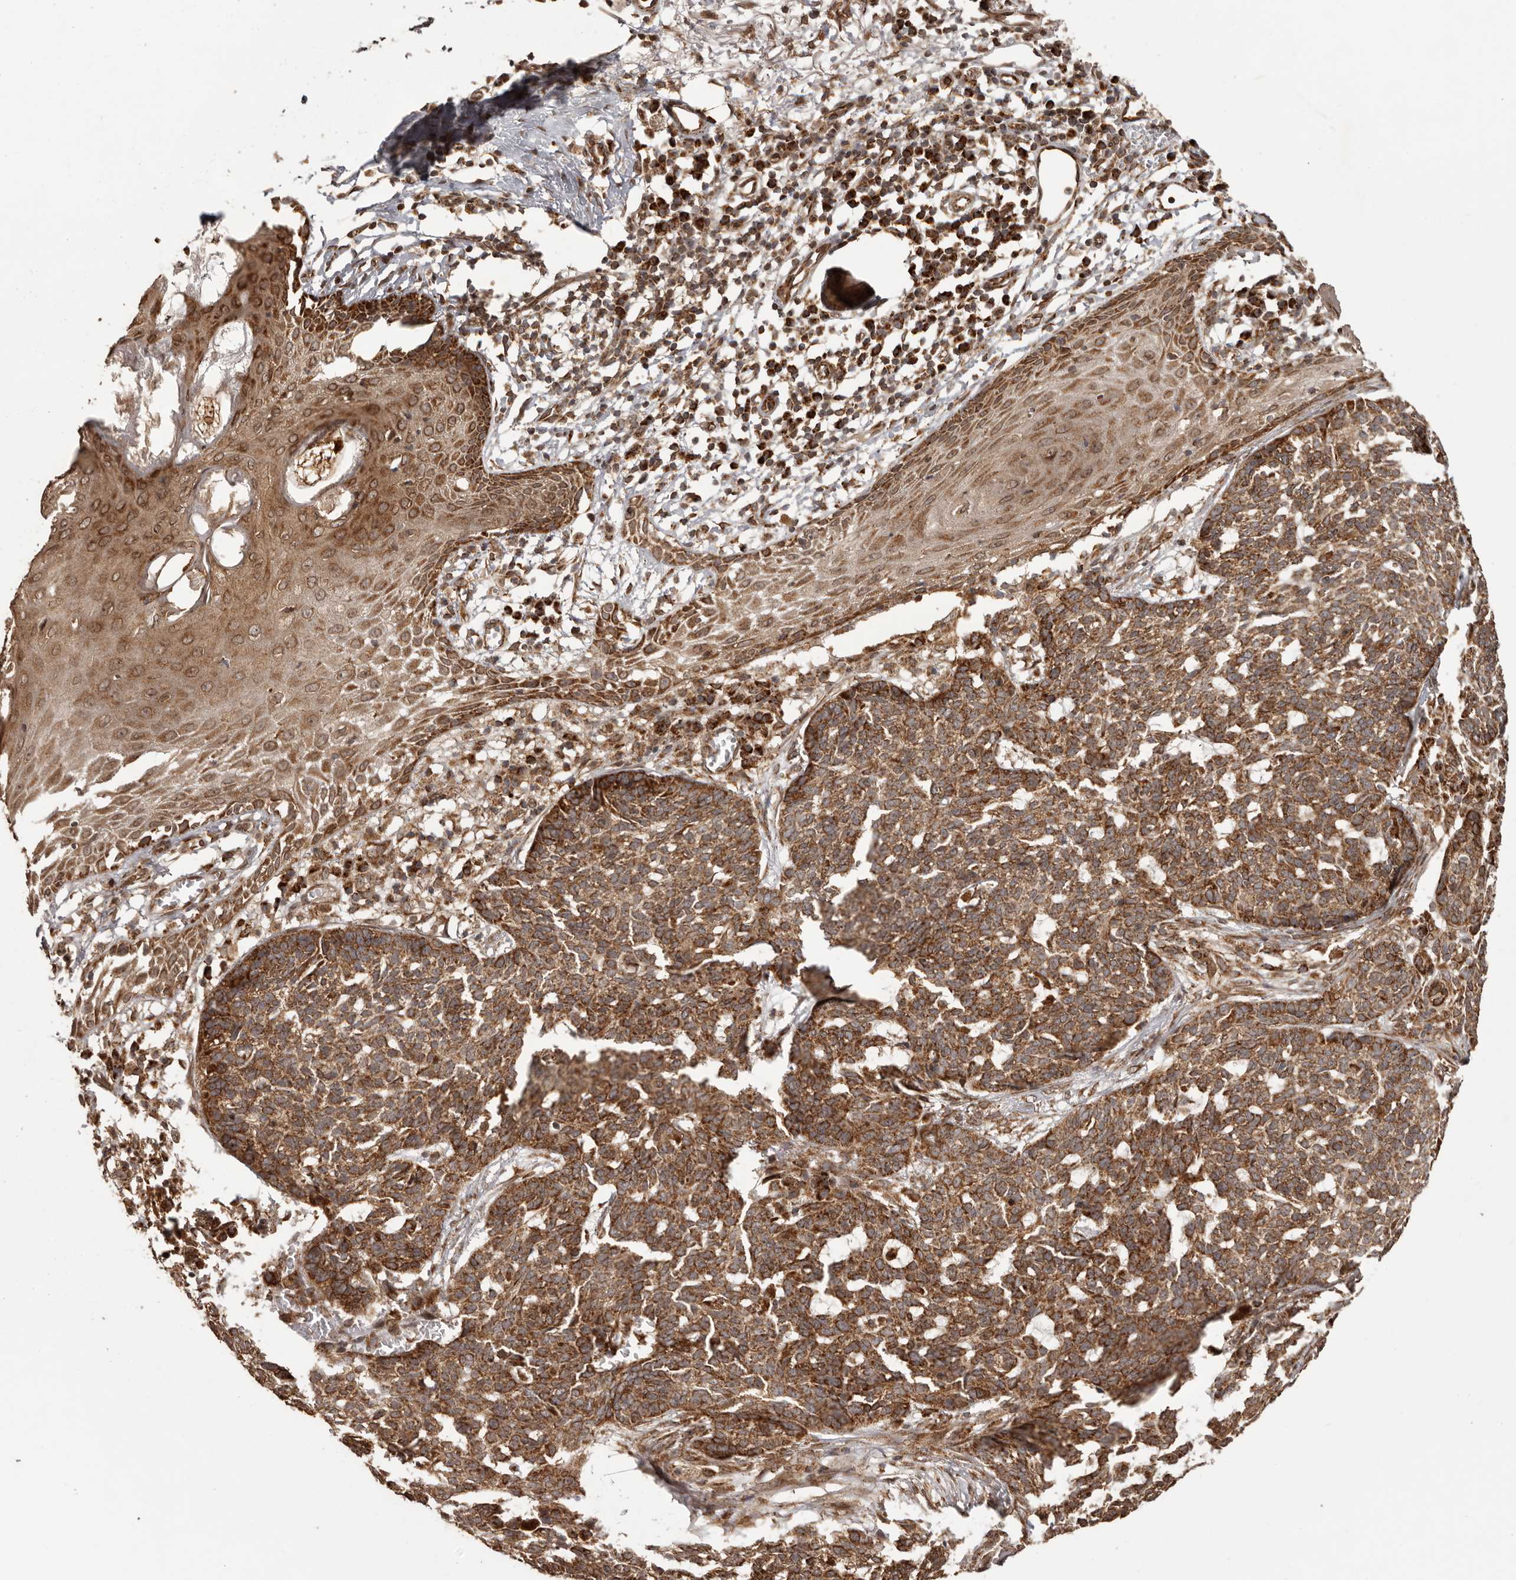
{"staining": {"intensity": "strong", "quantity": ">75%", "location": "cytoplasmic/membranous"}, "tissue": "skin cancer", "cell_type": "Tumor cells", "image_type": "cancer", "snomed": [{"axis": "morphology", "description": "Basal cell carcinoma"}, {"axis": "topography", "description": "Skin"}], "caption": "Immunohistochemical staining of human skin basal cell carcinoma demonstrates high levels of strong cytoplasmic/membranous positivity in about >75% of tumor cells.", "gene": "CHRM2", "patient": {"sex": "male", "age": 85}}